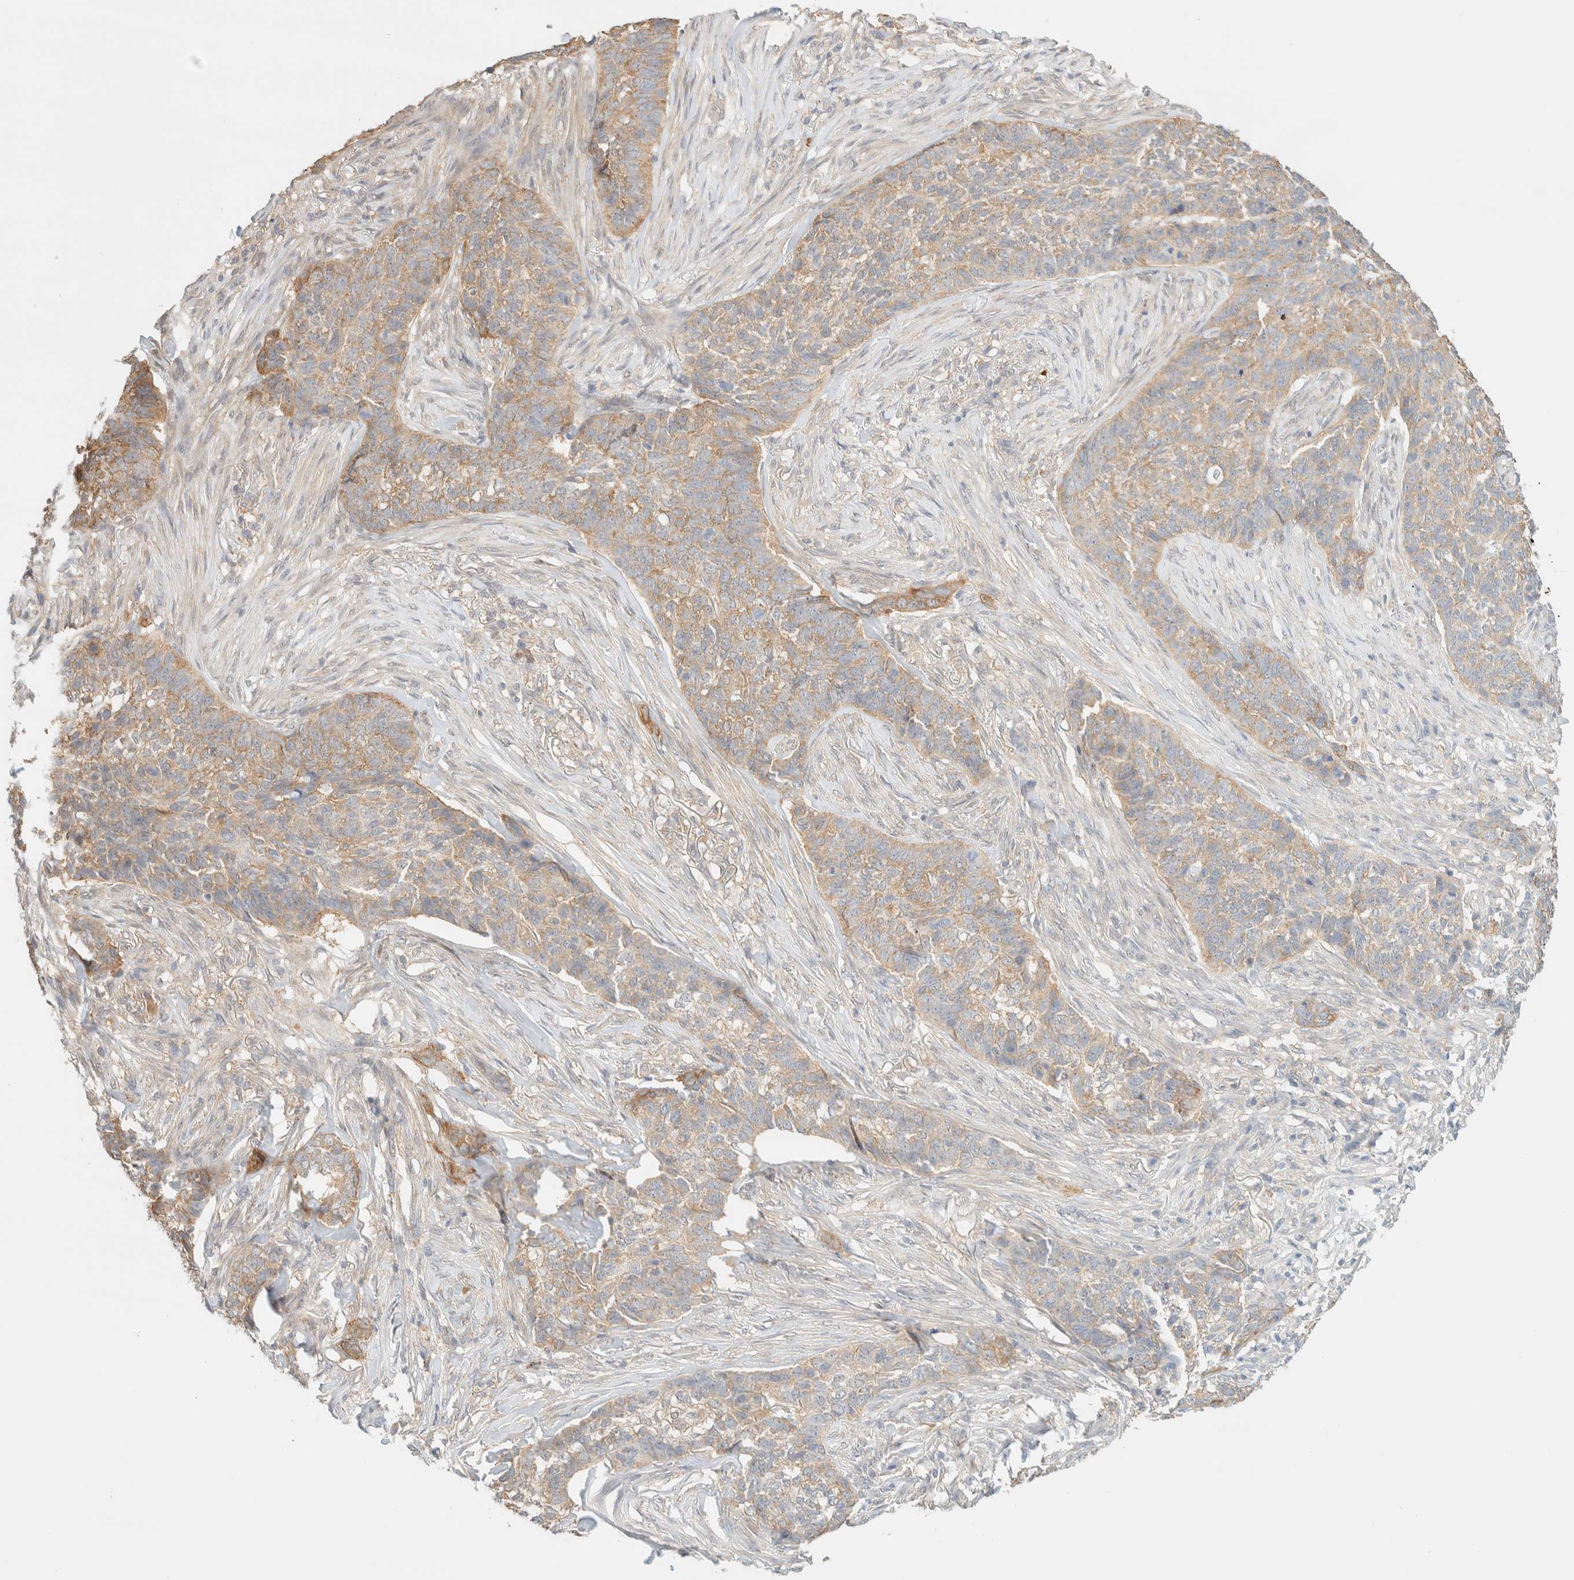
{"staining": {"intensity": "weak", "quantity": ">75%", "location": "cytoplasmic/membranous"}, "tissue": "skin cancer", "cell_type": "Tumor cells", "image_type": "cancer", "snomed": [{"axis": "morphology", "description": "Basal cell carcinoma"}, {"axis": "topography", "description": "Skin"}], "caption": "This is a photomicrograph of immunohistochemistry (IHC) staining of basal cell carcinoma (skin), which shows weak expression in the cytoplasmic/membranous of tumor cells.", "gene": "TBC1D8B", "patient": {"sex": "male", "age": 85}}